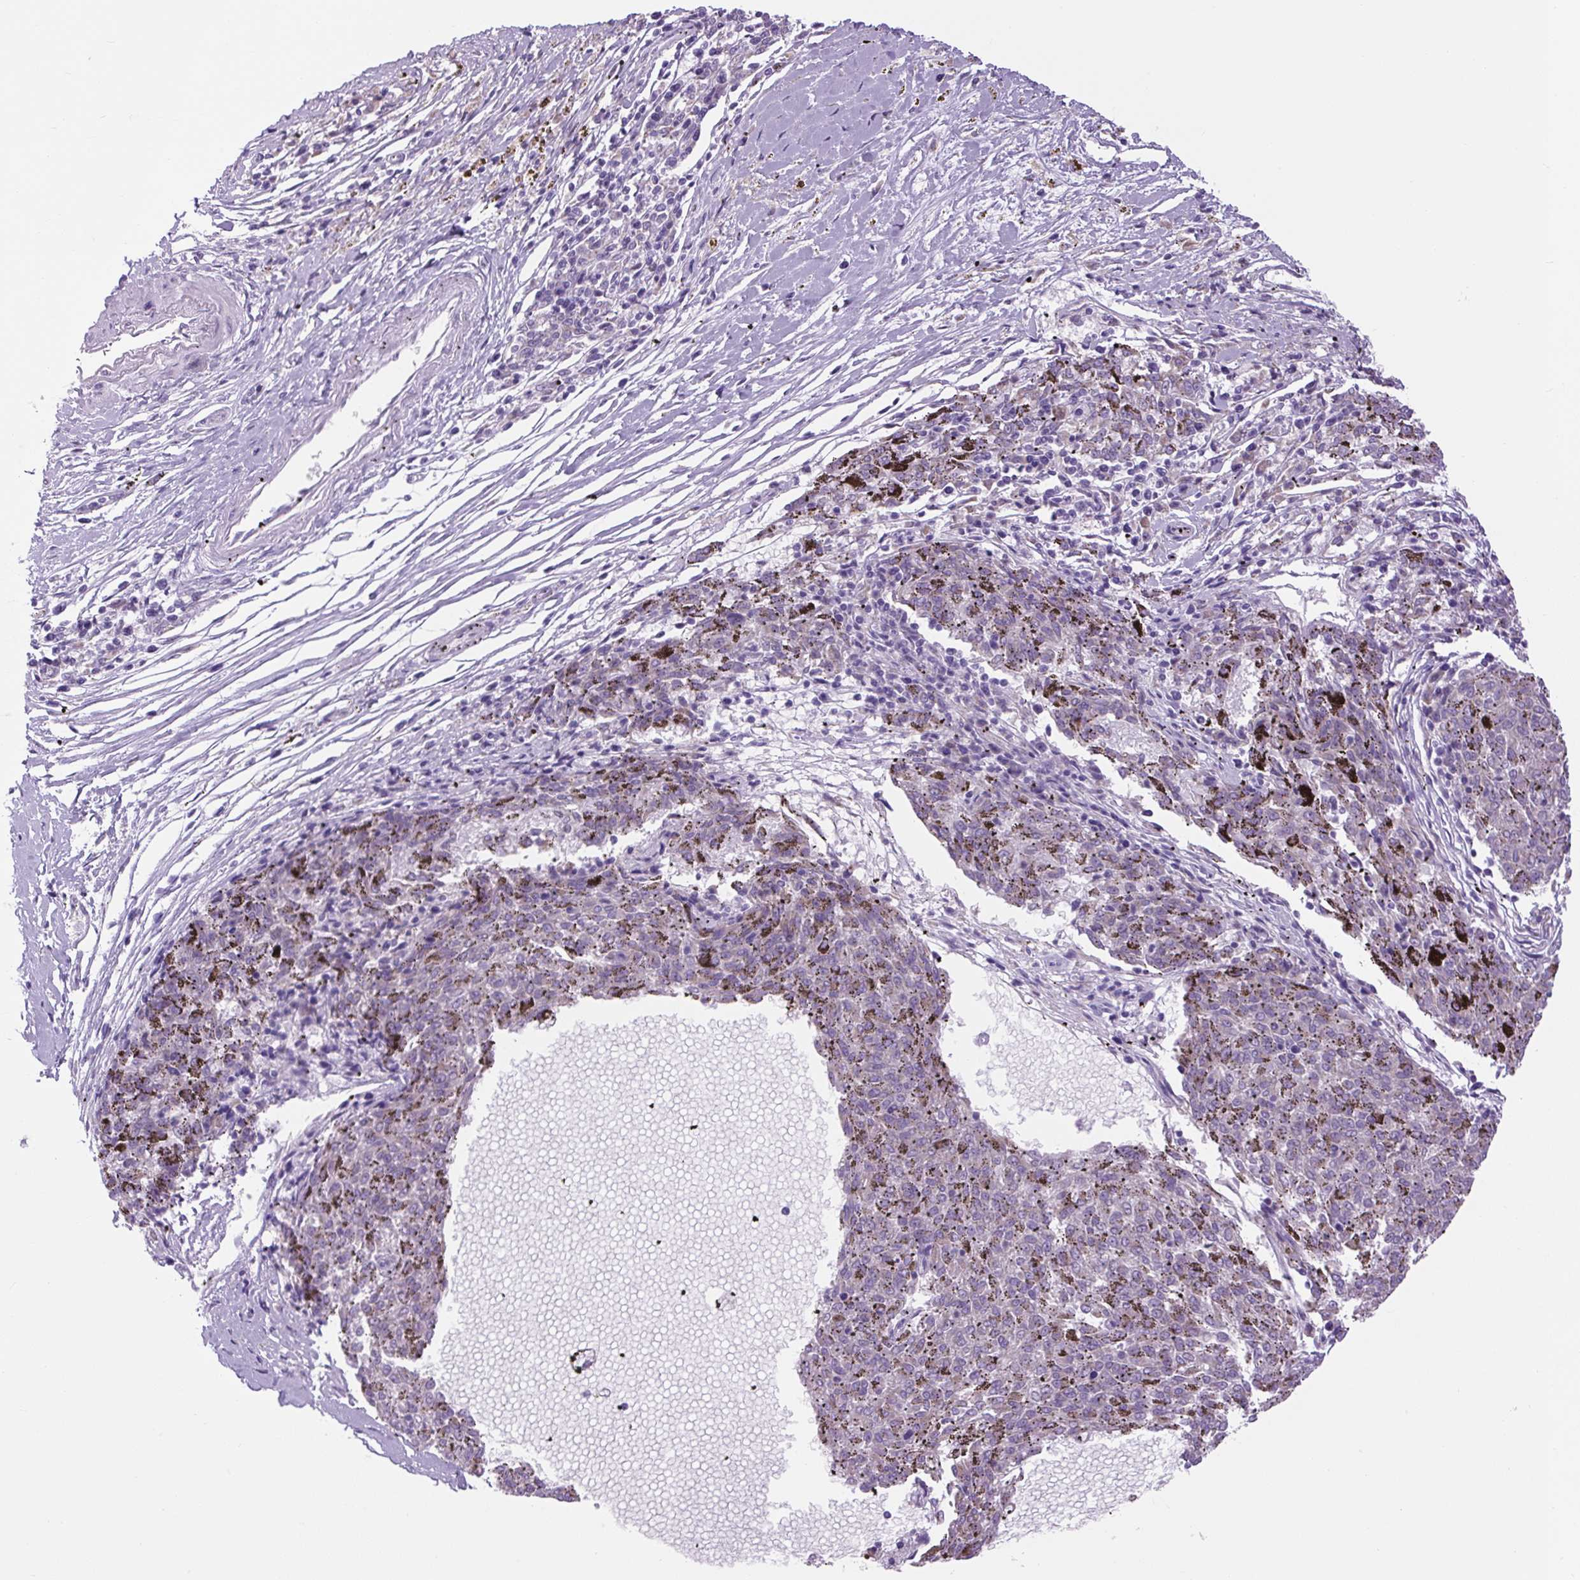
{"staining": {"intensity": "negative", "quantity": "none", "location": "none"}, "tissue": "melanoma", "cell_type": "Tumor cells", "image_type": "cancer", "snomed": [{"axis": "morphology", "description": "Malignant melanoma, NOS"}, {"axis": "topography", "description": "Skin"}], "caption": "Tumor cells show no significant protein positivity in malignant melanoma.", "gene": "SCO2", "patient": {"sex": "female", "age": 72}}